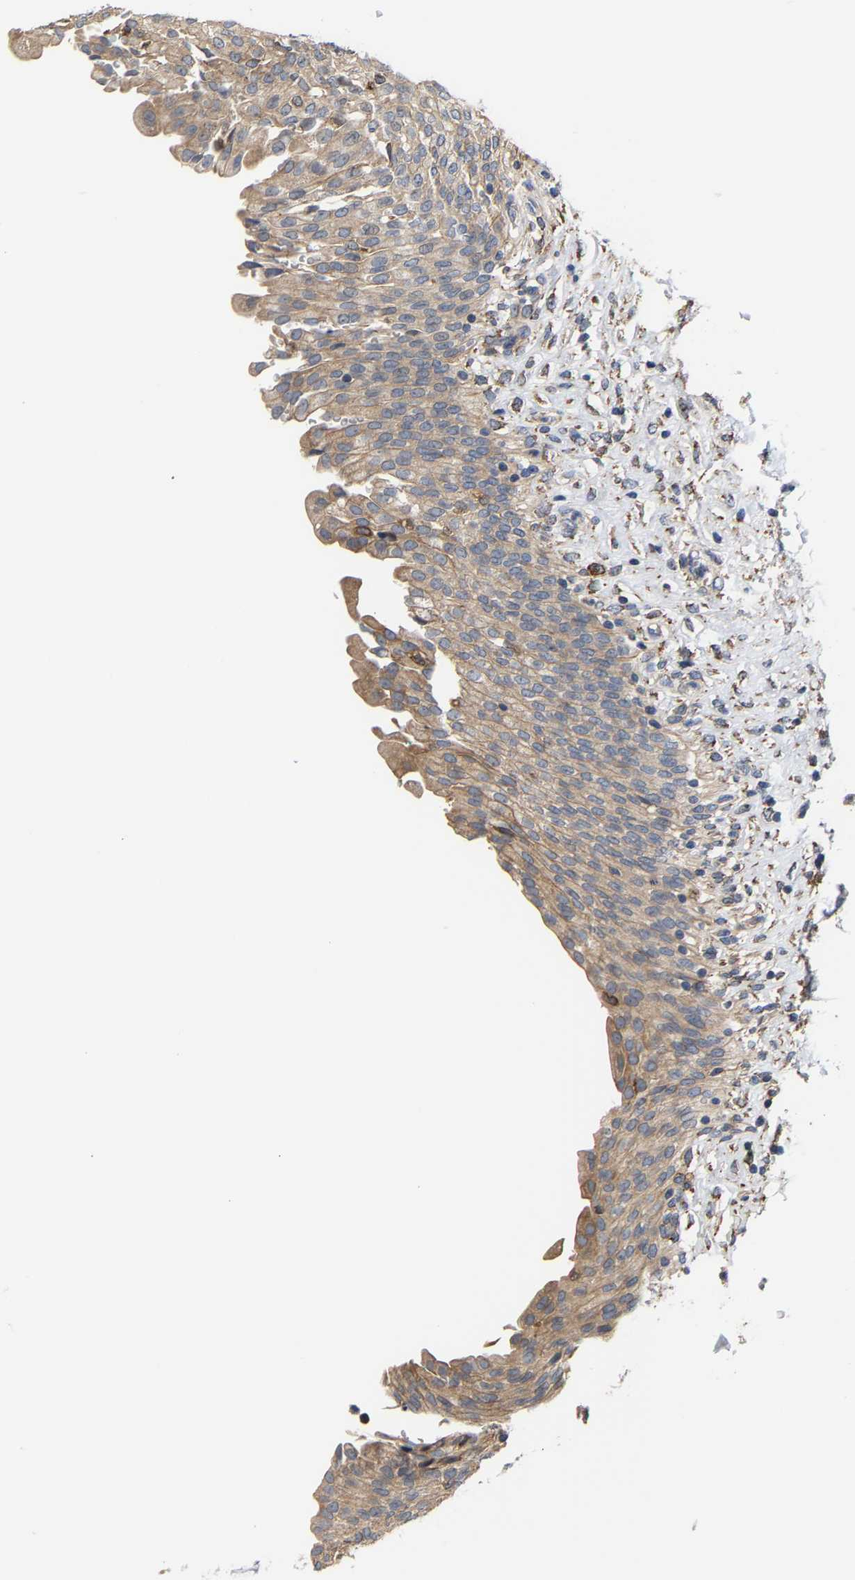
{"staining": {"intensity": "weak", "quantity": ">75%", "location": "cytoplasmic/membranous"}, "tissue": "urinary bladder", "cell_type": "Urothelial cells", "image_type": "normal", "snomed": [{"axis": "morphology", "description": "Urothelial carcinoma, High grade"}, {"axis": "topography", "description": "Urinary bladder"}], "caption": "Protein expression analysis of normal human urinary bladder reveals weak cytoplasmic/membranous staining in approximately >75% of urothelial cells.", "gene": "ARAP1", "patient": {"sex": "male", "age": 46}}